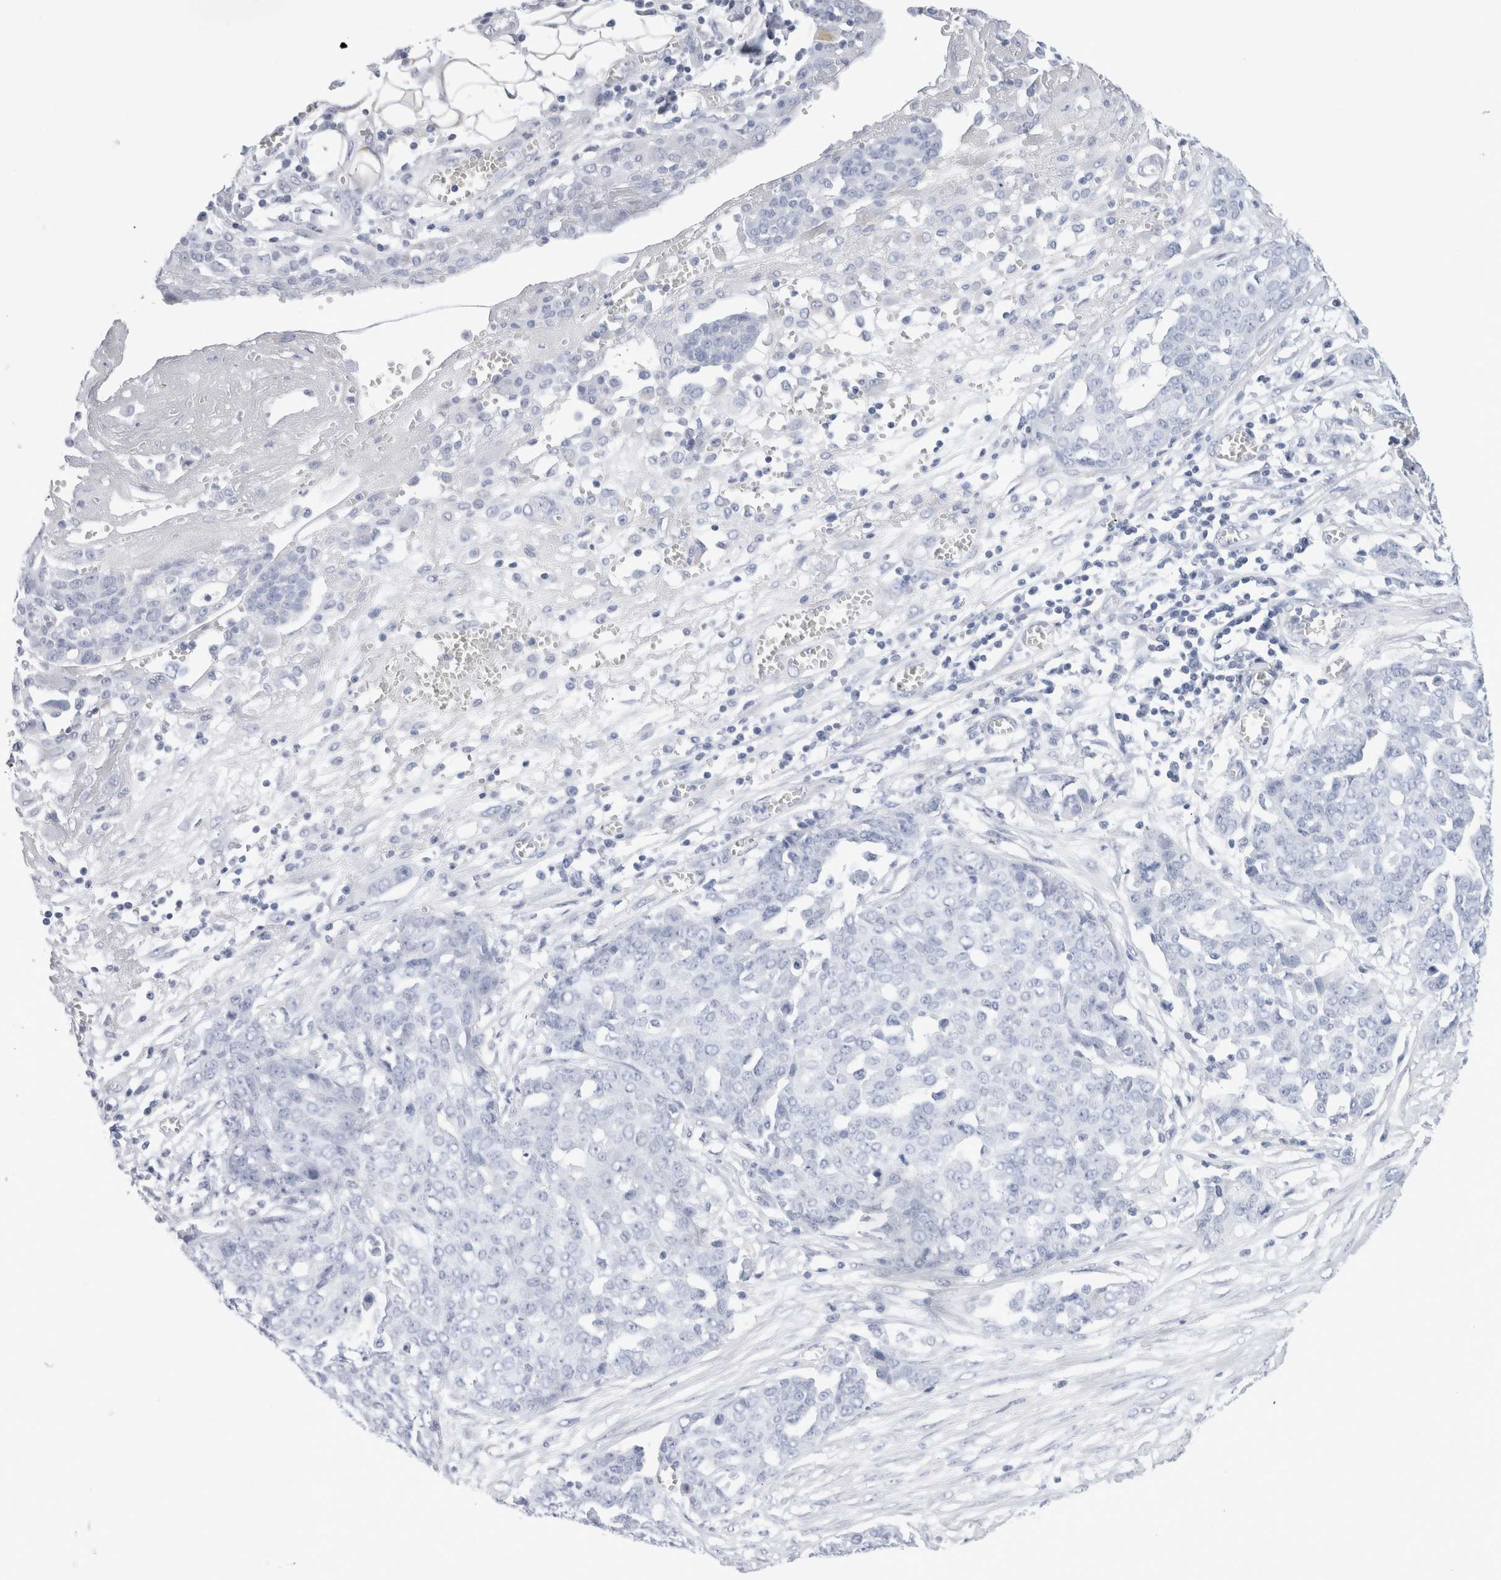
{"staining": {"intensity": "negative", "quantity": "none", "location": "none"}, "tissue": "ovarian cancer", "cell_type": "Tumor cells", "image_type": "cancer", "snomed": [{"axis": "morphology", "description": "Cystadenocarcinoma, serous, NOS"}, {"axis": "topography", "description": "Soft tissue"}, {"axis": "topography", "description": "Ovary"}], "caption": "IHC image of ovarian serous cystadenocarcinoma stained for a protein (brown), which displays no positivity in tumor cells. (Brightfield microscopy of DAB (3,3'-diaminobenzidine) IHC at high magnification).", "gene": "ECHDC2", "patient": {"sex": "female", "age": 57}}